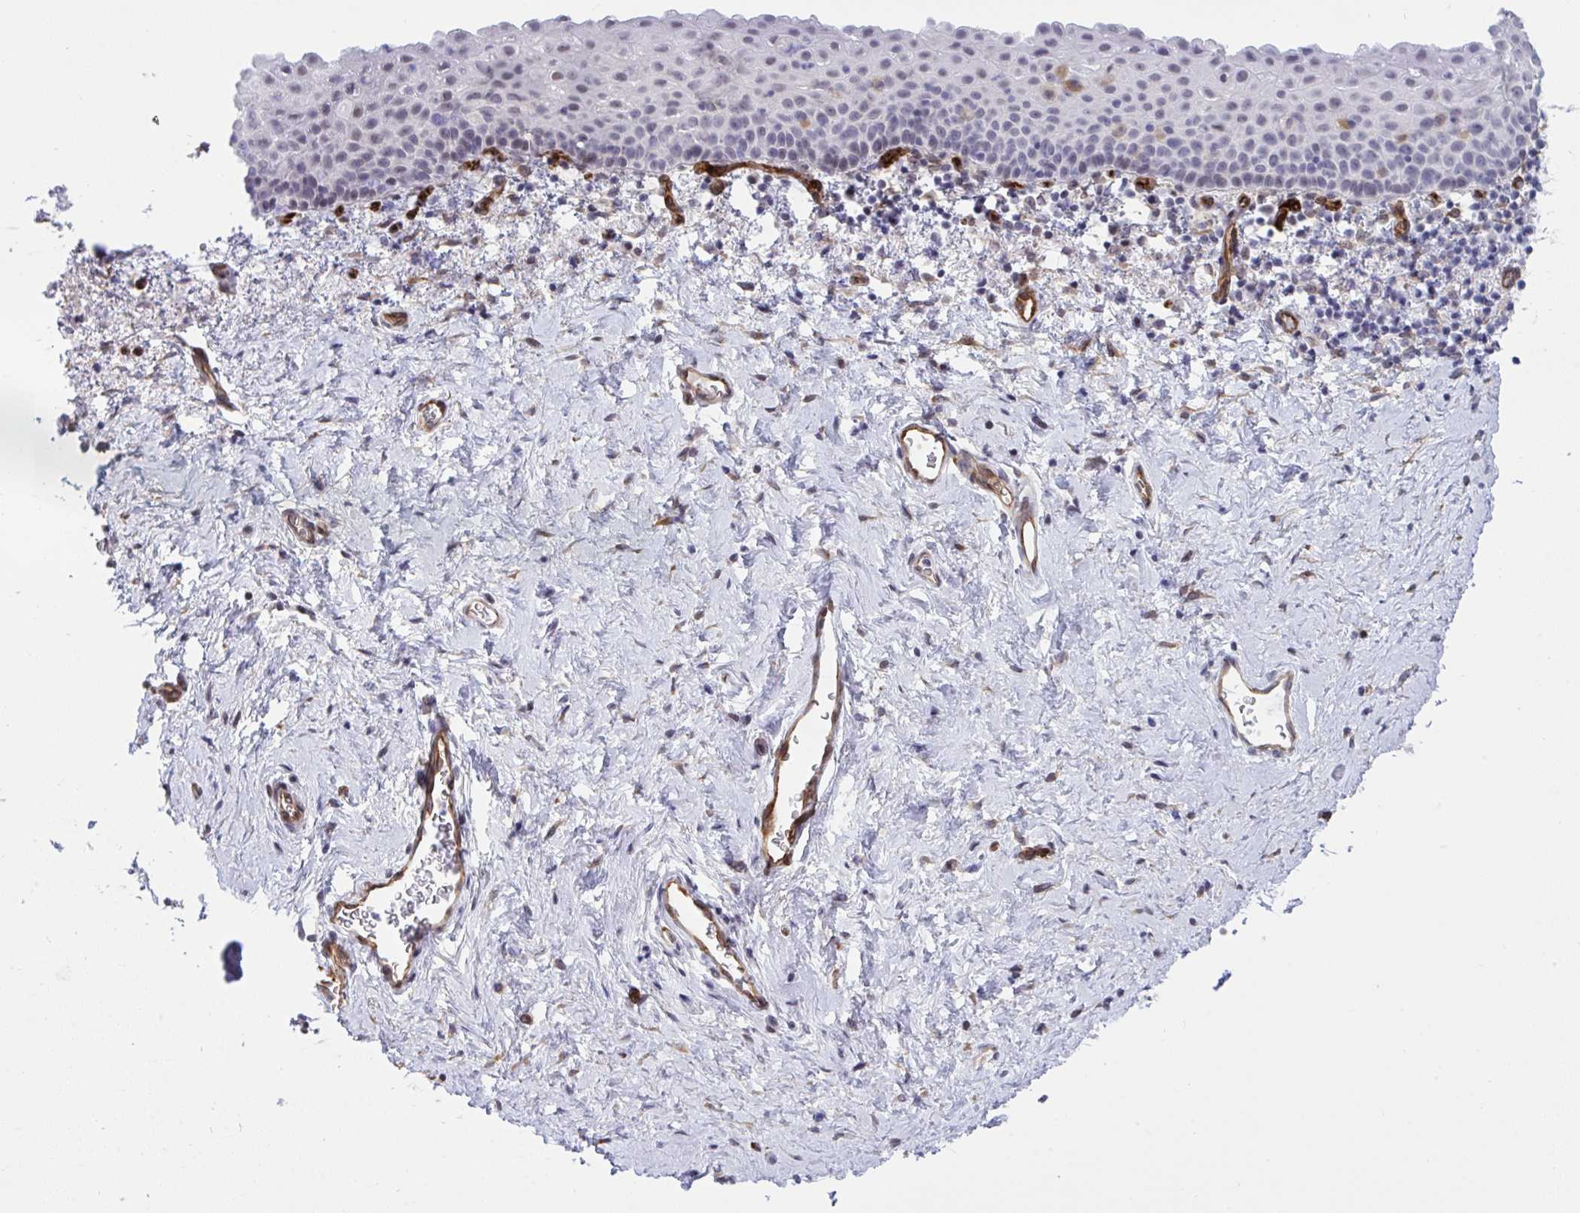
{"staining": {"intensity": "negative", "quantity": "none", "location": "none"}, "tissue": "vagina", "cell_type": "Squamous epithelial cells", "image_type": "normal", "snomed": [{"axis": "morphology", "description": "Normal tissue, NOS"}, {"axis": "topography", "description": "Vagina"}], "caption": "This is an IHC image of unremarkable vagina. There is no positivity in squamous epithelial cells.", "gene": "EML1", "patient": {"sex": "female", "age": 61}}